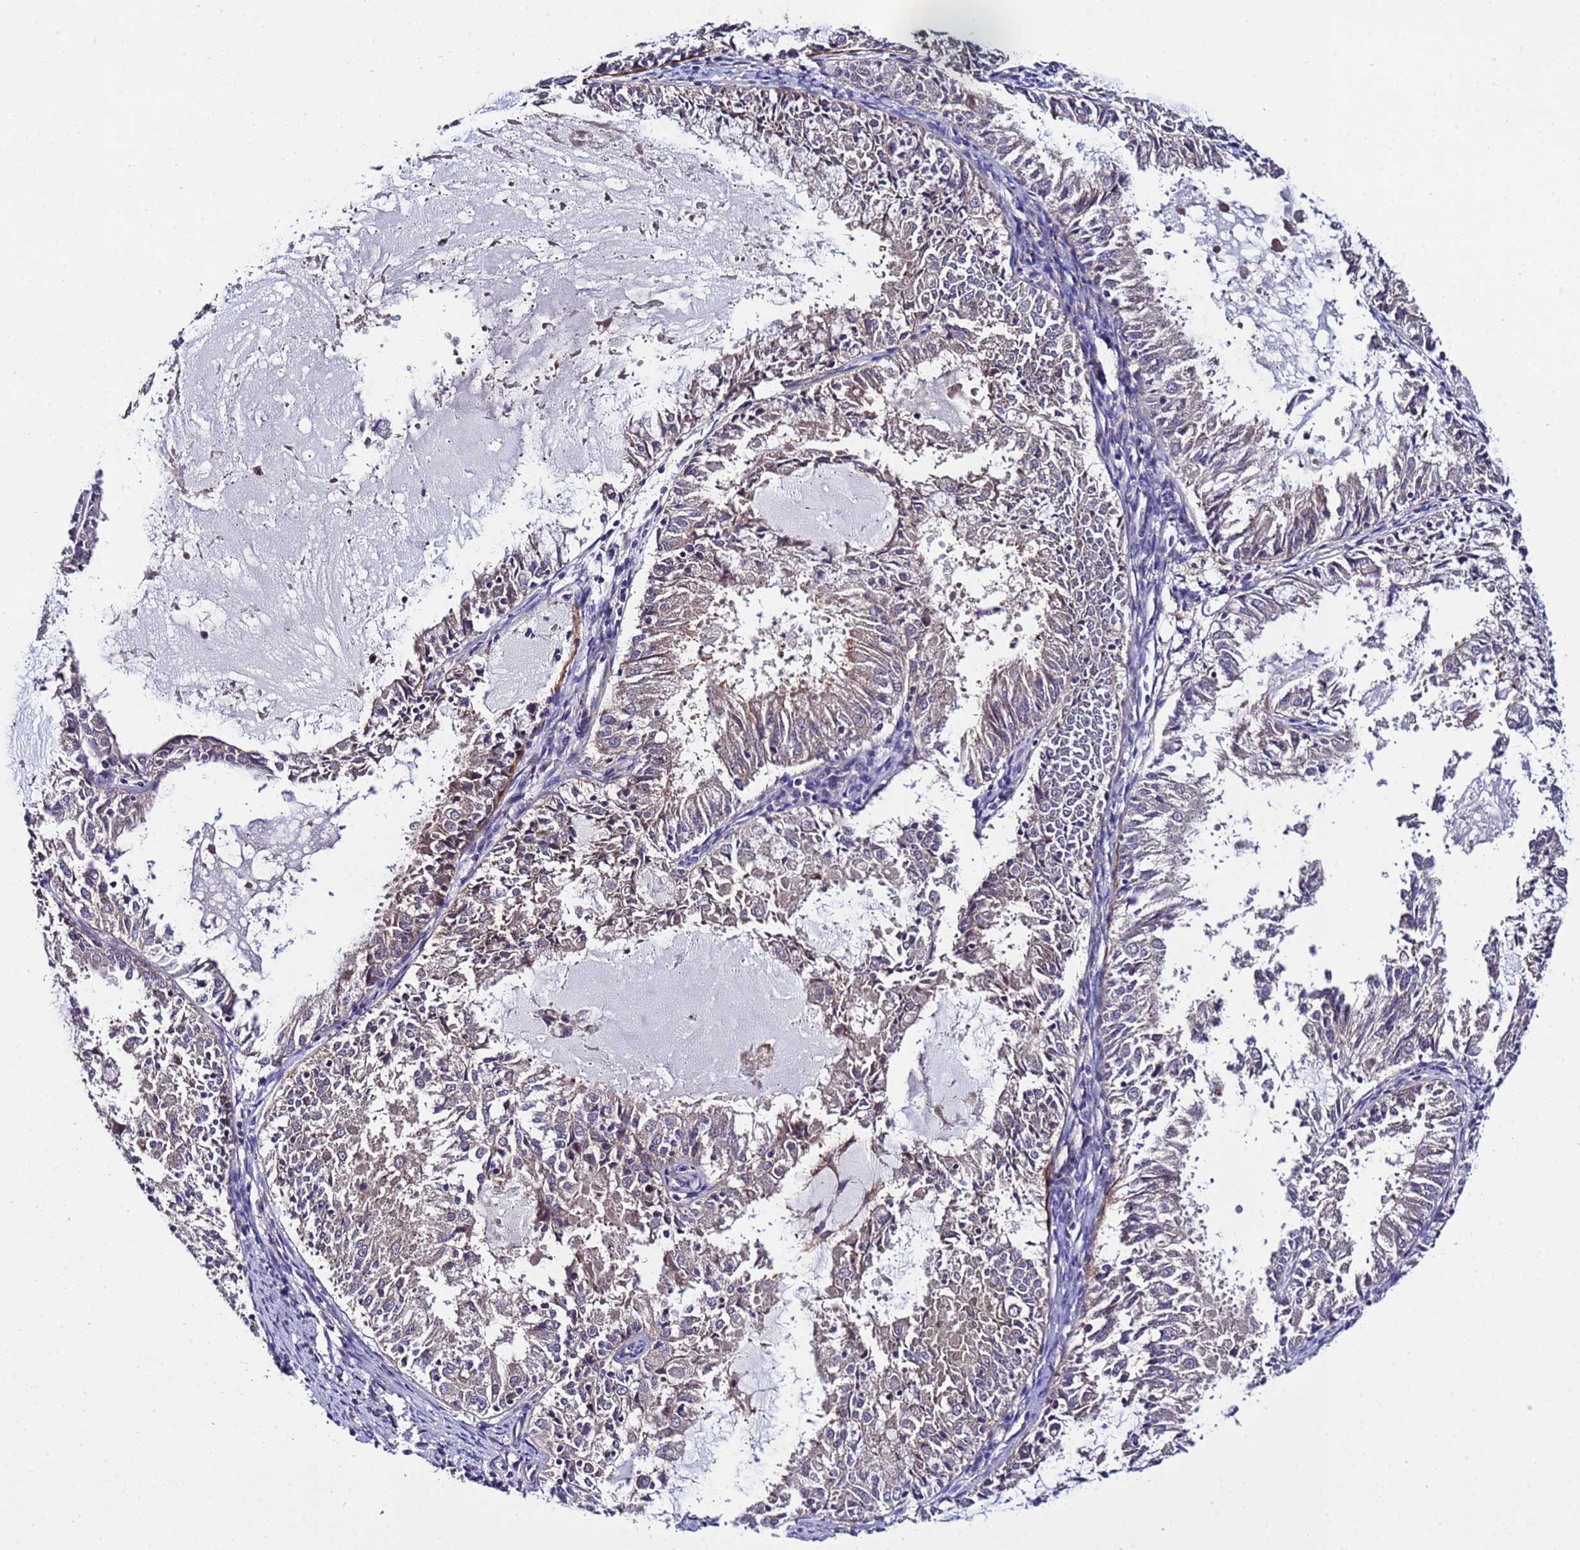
{"staining": {"intensity": "weak", "quantity": "25%-75%", "location": "cytoplasmic/membranous"}, "tissue": "endometrial cancer", "cell_type": "Tumor cells", "image_type": "cancer", "snomed": [{"axis": "morphology", "description": "Adenocarcinoma, NOS"}, {"axis": "topography", "description": "Endometrium"}], "caption": "Immunohistochemical staining of endometrial cancer (adenocarcinoma) exhibits low levels of weak cytoplasmic/membranous positivity in about 25%-75% of tumor cells.", "gene": "PLXDC2", "patient": {"sex": "female", "age": 57}}